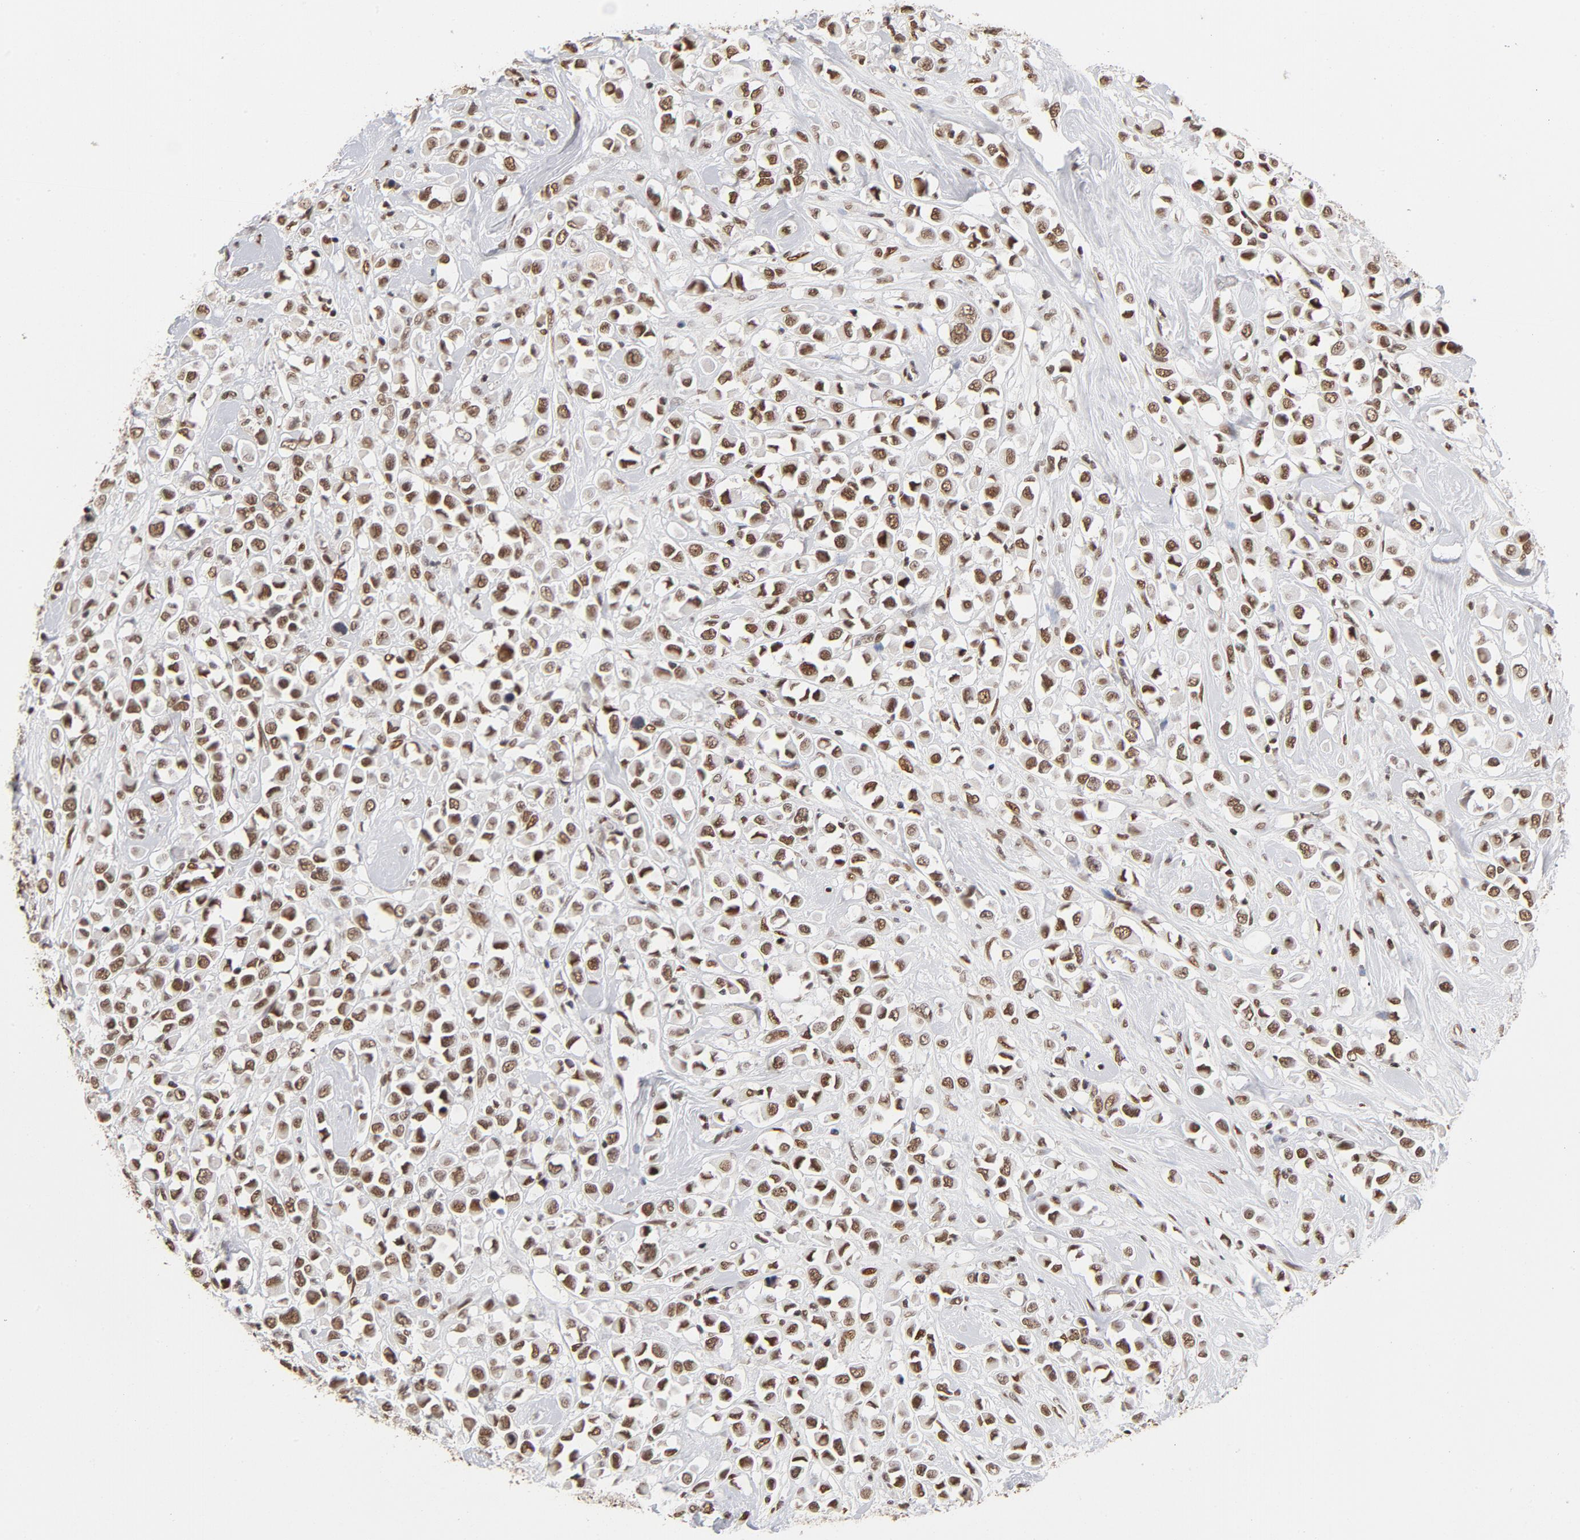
{"staining": {"intensity": "moderate", "quantity": ">75%", "location": "nuclear"}, "tissue": "breast cancer", "cell_type": "Tumor cells", "image_type": "cancer", "snomed": [{"axis": "morphology", "description": "Duct carcinoma"}, {"axis": "topography", "description": "Breast"}], "caption": "Breast cancer (infiltrating ductal carcinoma) was stained to show a protein in brown. There is medium levels of moderate nuclear positivity in about >75% of tumor cells.", "gene": "TP53BP1", "patient": {"sex": "female", "age": 61}}